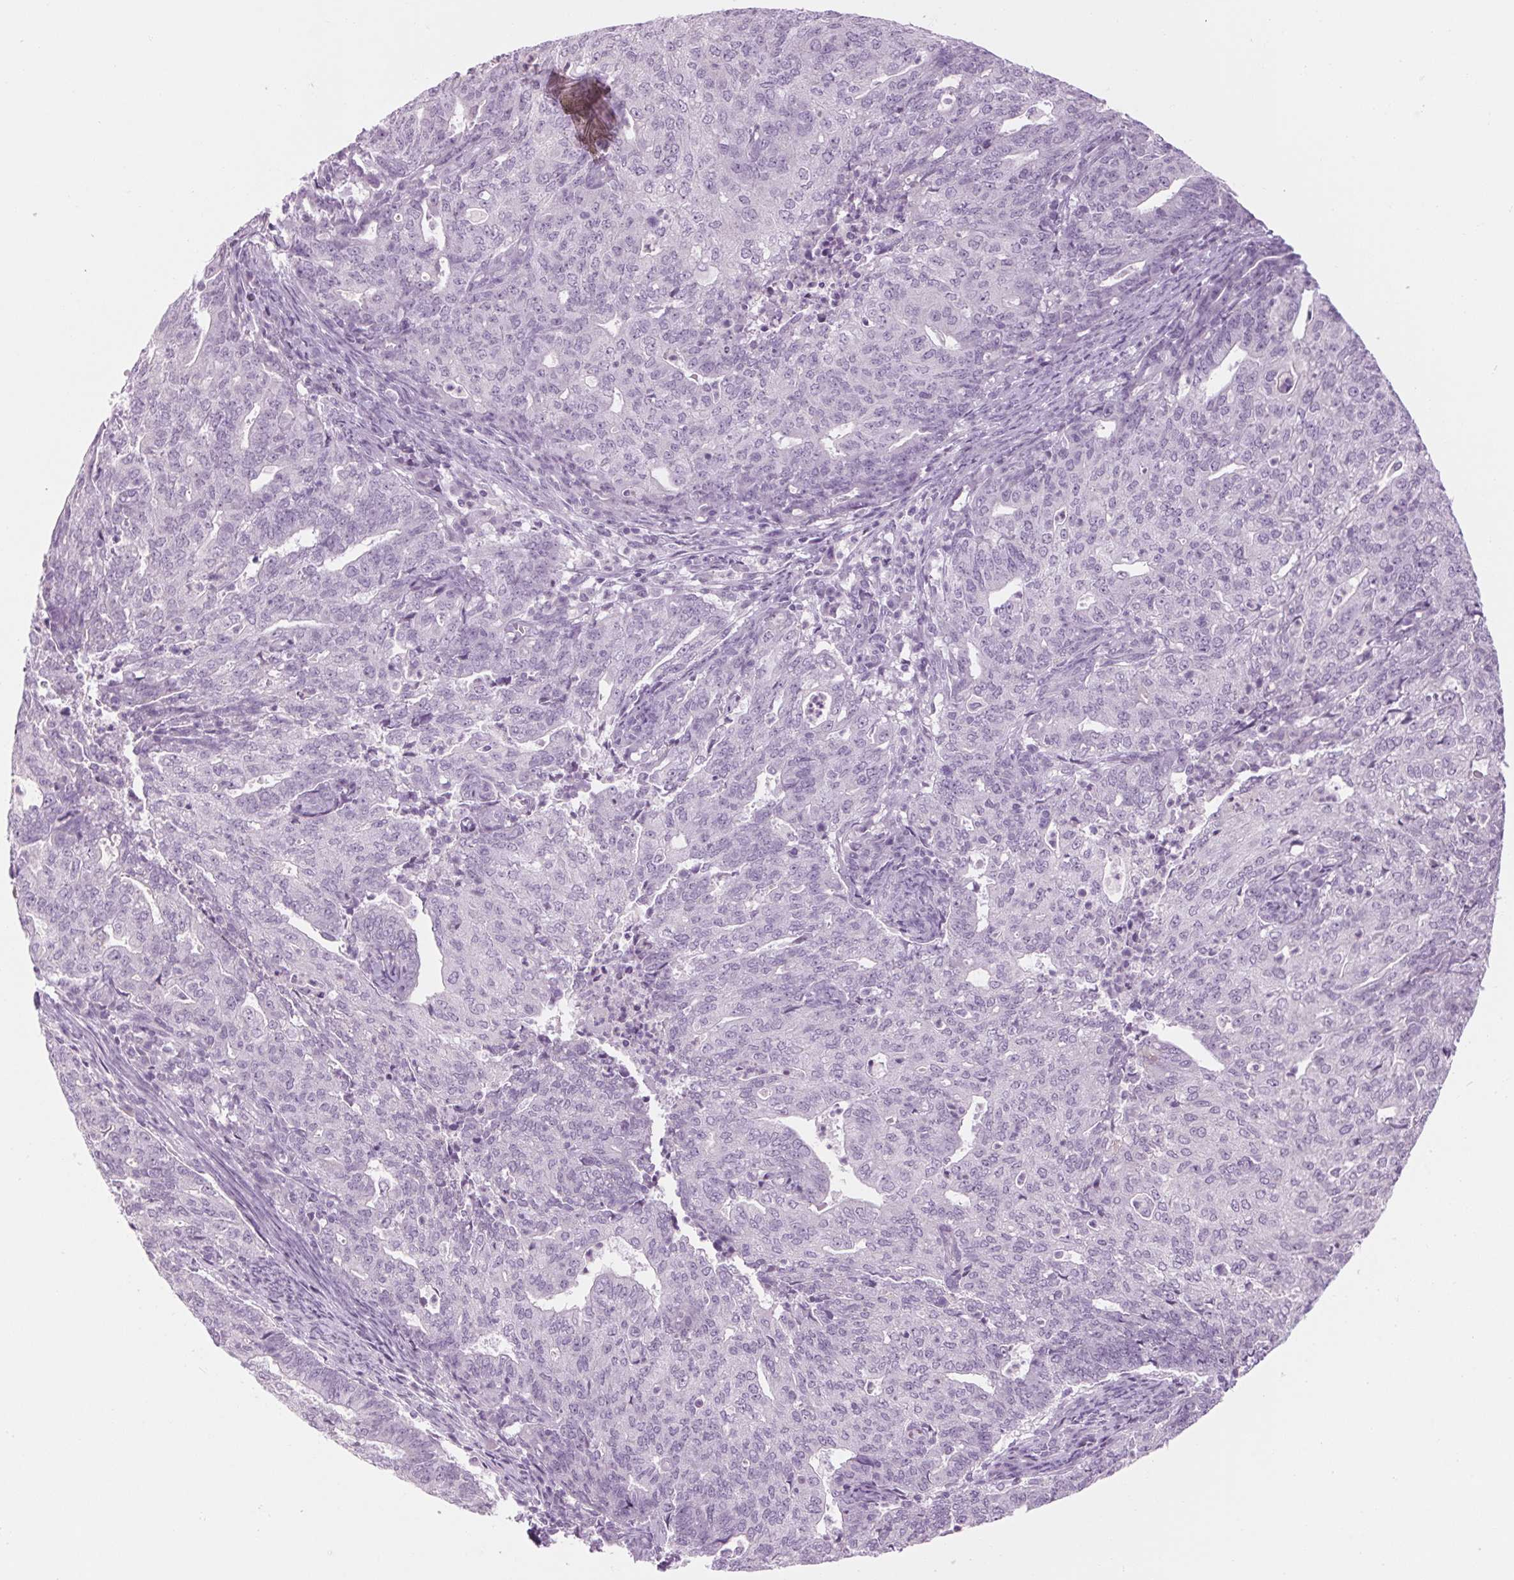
{"staining": {"intensity": "negative", "quantity": "none", "location": "none"}, "tissue": "endometrial cancer", "cell_type": "Tumor cells", "image_type": "cancer", "snomed": [{"axis": "morphology", "description": "Adenocarcinoma, NOS"}, {"axis": "topography", "description": "Endometrium"}], "caption": "Adenocarcinoma (endometrial) stained for a protein using immunohistochemistry demonstrates no expression tumor cells.", "gene": "RPTN", "patient": {"sex": "female", "age": 82}}